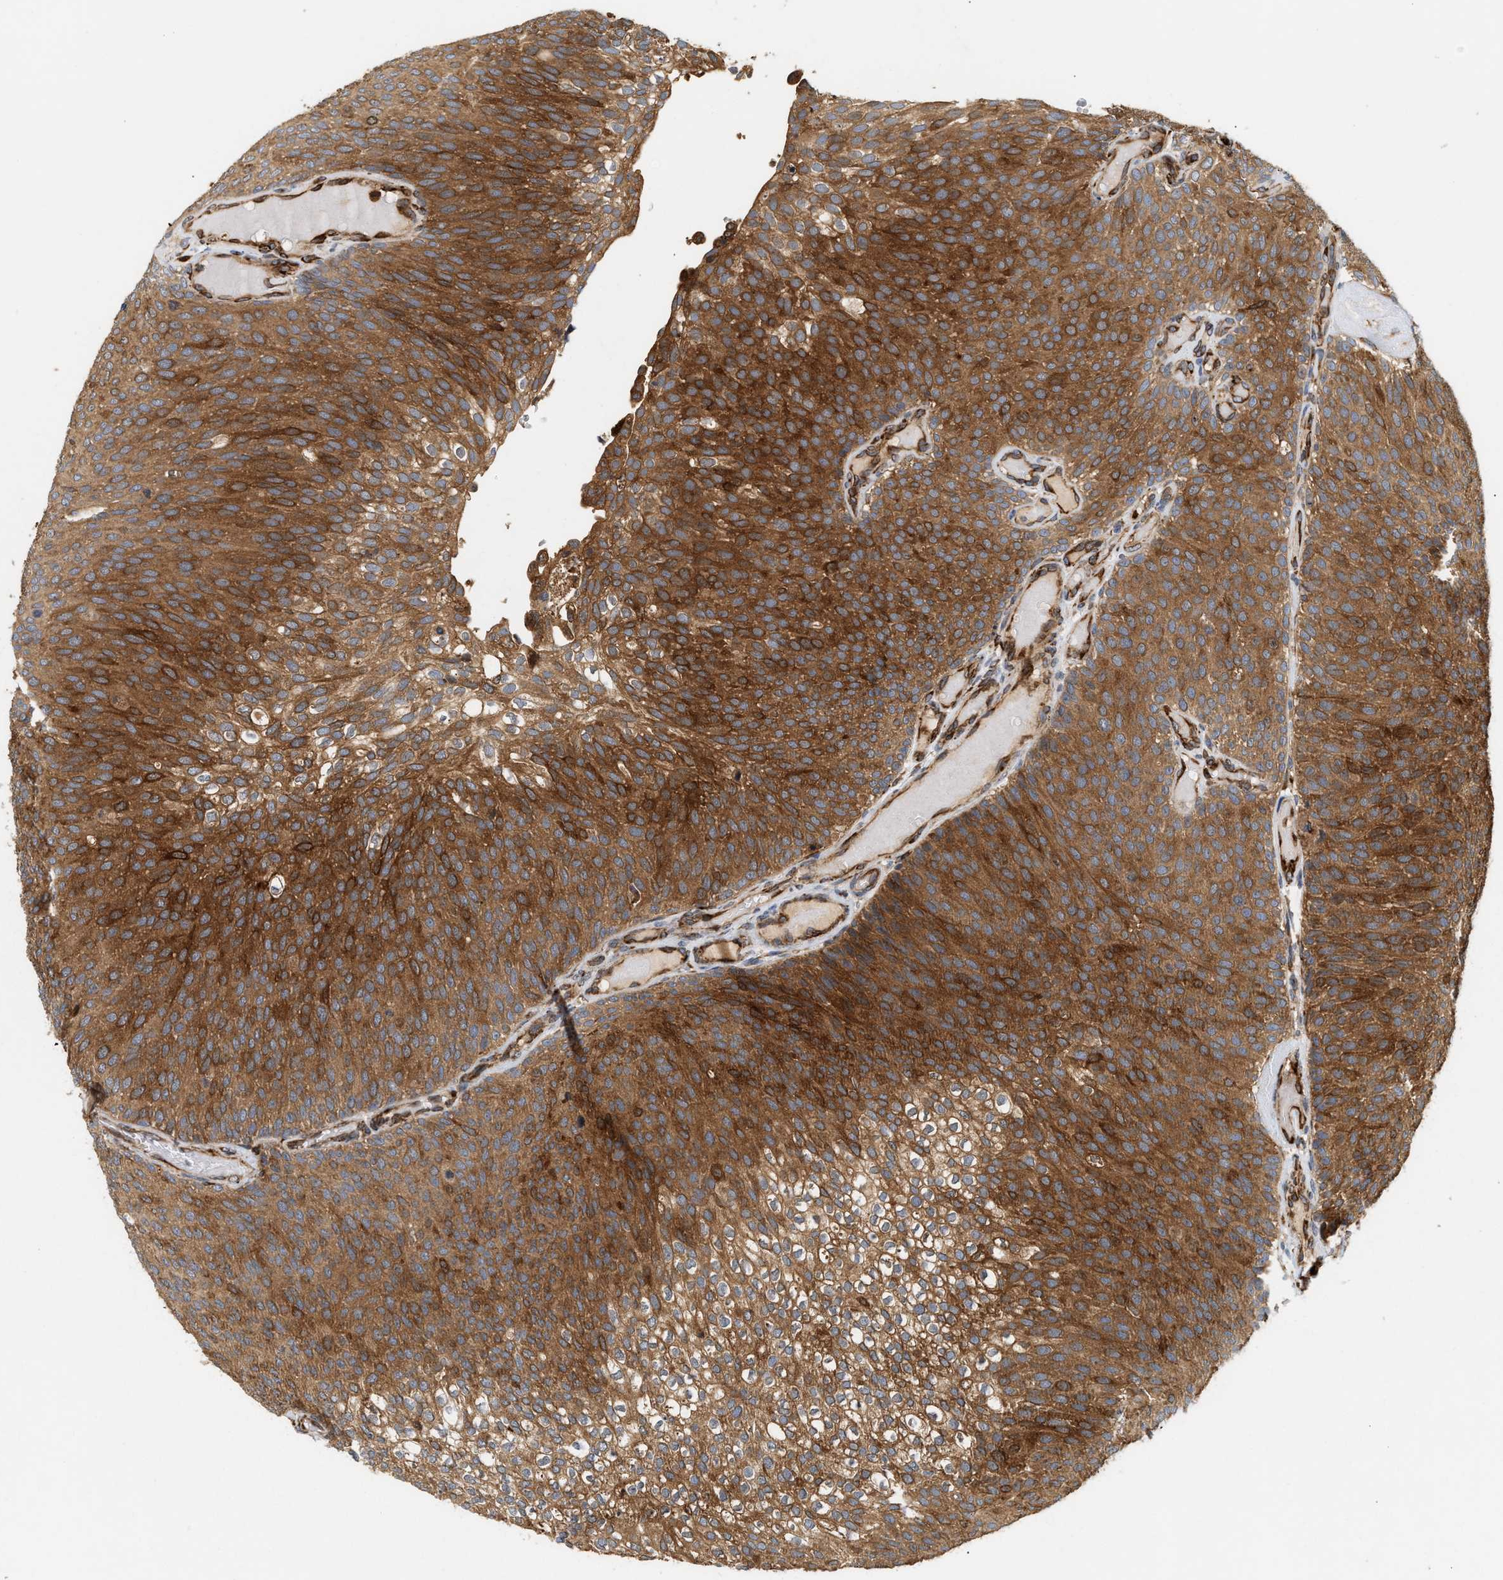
{"staining": {"intensity": "strong", "quantity": ">75%", "location": "cytoplasmic/membranous"}, "tissue": "urothelial cancer", "cell_type": "Tumor cells", "image_type": "cancer", "snomed": [{"axis": "morphology", "description": "Urothelial carcinoma, Low grade"}, {"axis": "topography", "description": "Urinary bladder"}], "caption": "Immunohistochemical staining of human urothelial cancer reveals high levels of strong cytoplasmic/membranous expression in approximately >75% of tumor cells. (DAB (3,3'-diaminobenzidine) IHC, brown staining for protein, blue staining for nuclei).", "gene": "PLCD1", "patient": {"sex": "male", "age": 78}}